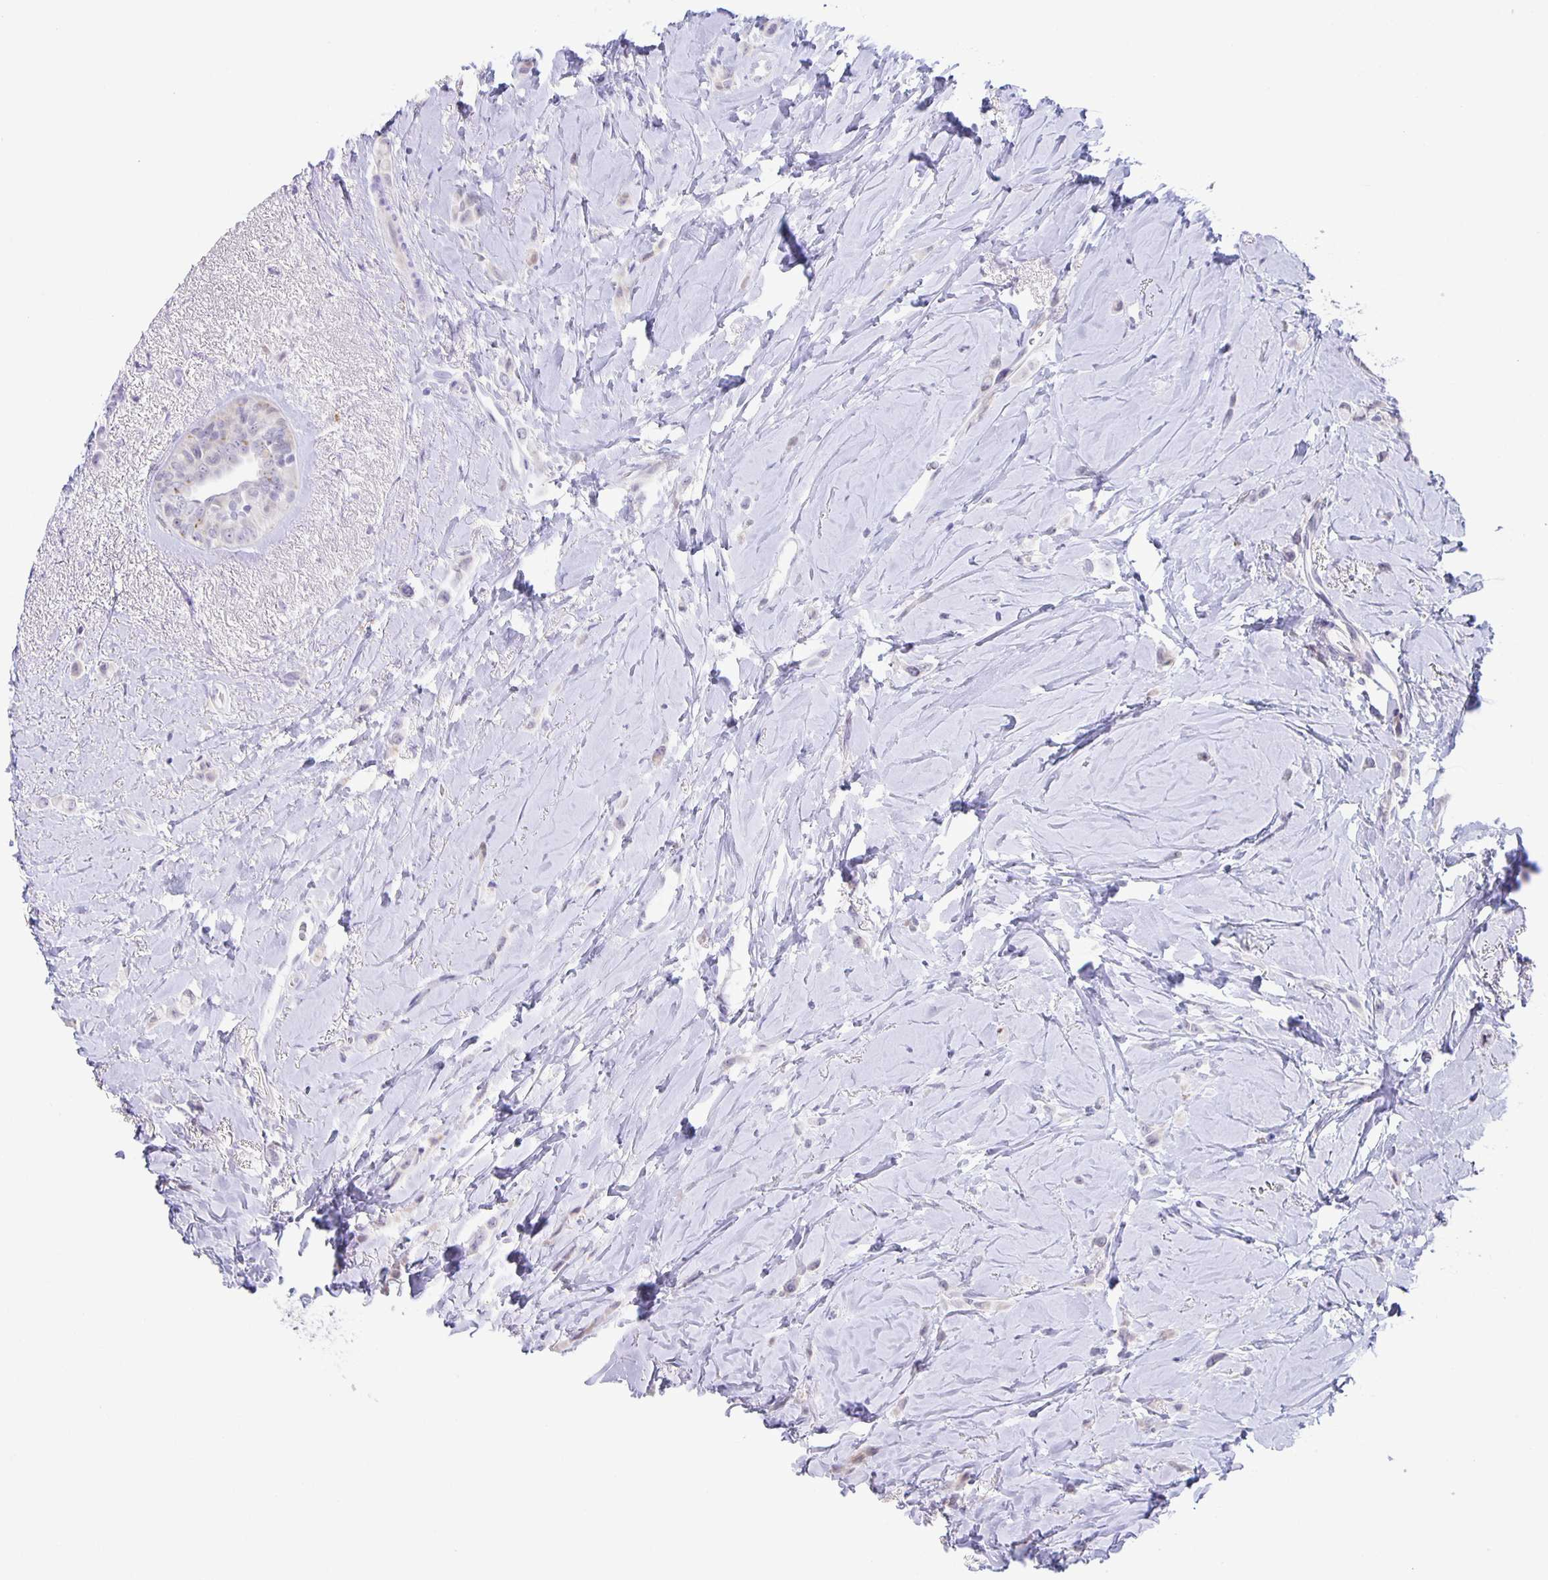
{"staining": {"intensity": "negative", "quantity": "none", "location": "none"}, "tissue": "breast cancer", "cell_type": "Tumor cells", "image_type": "cancer", "snomed": [{"axis": "morphology", "description": "Lobular carcinoma"}, {"axis": "topography", "description": "Breast"}], "caption": "An IHC photomicrograph of lobular carcinoma (breast) is shown. There is no staining in tumor cells of lobular carcinoma (breast). (Immunohistochemistry (ihc), brightfield microscopy, high magnification).", "gene": "LIPA", "patient": {"sex": "female", "age": 66}}